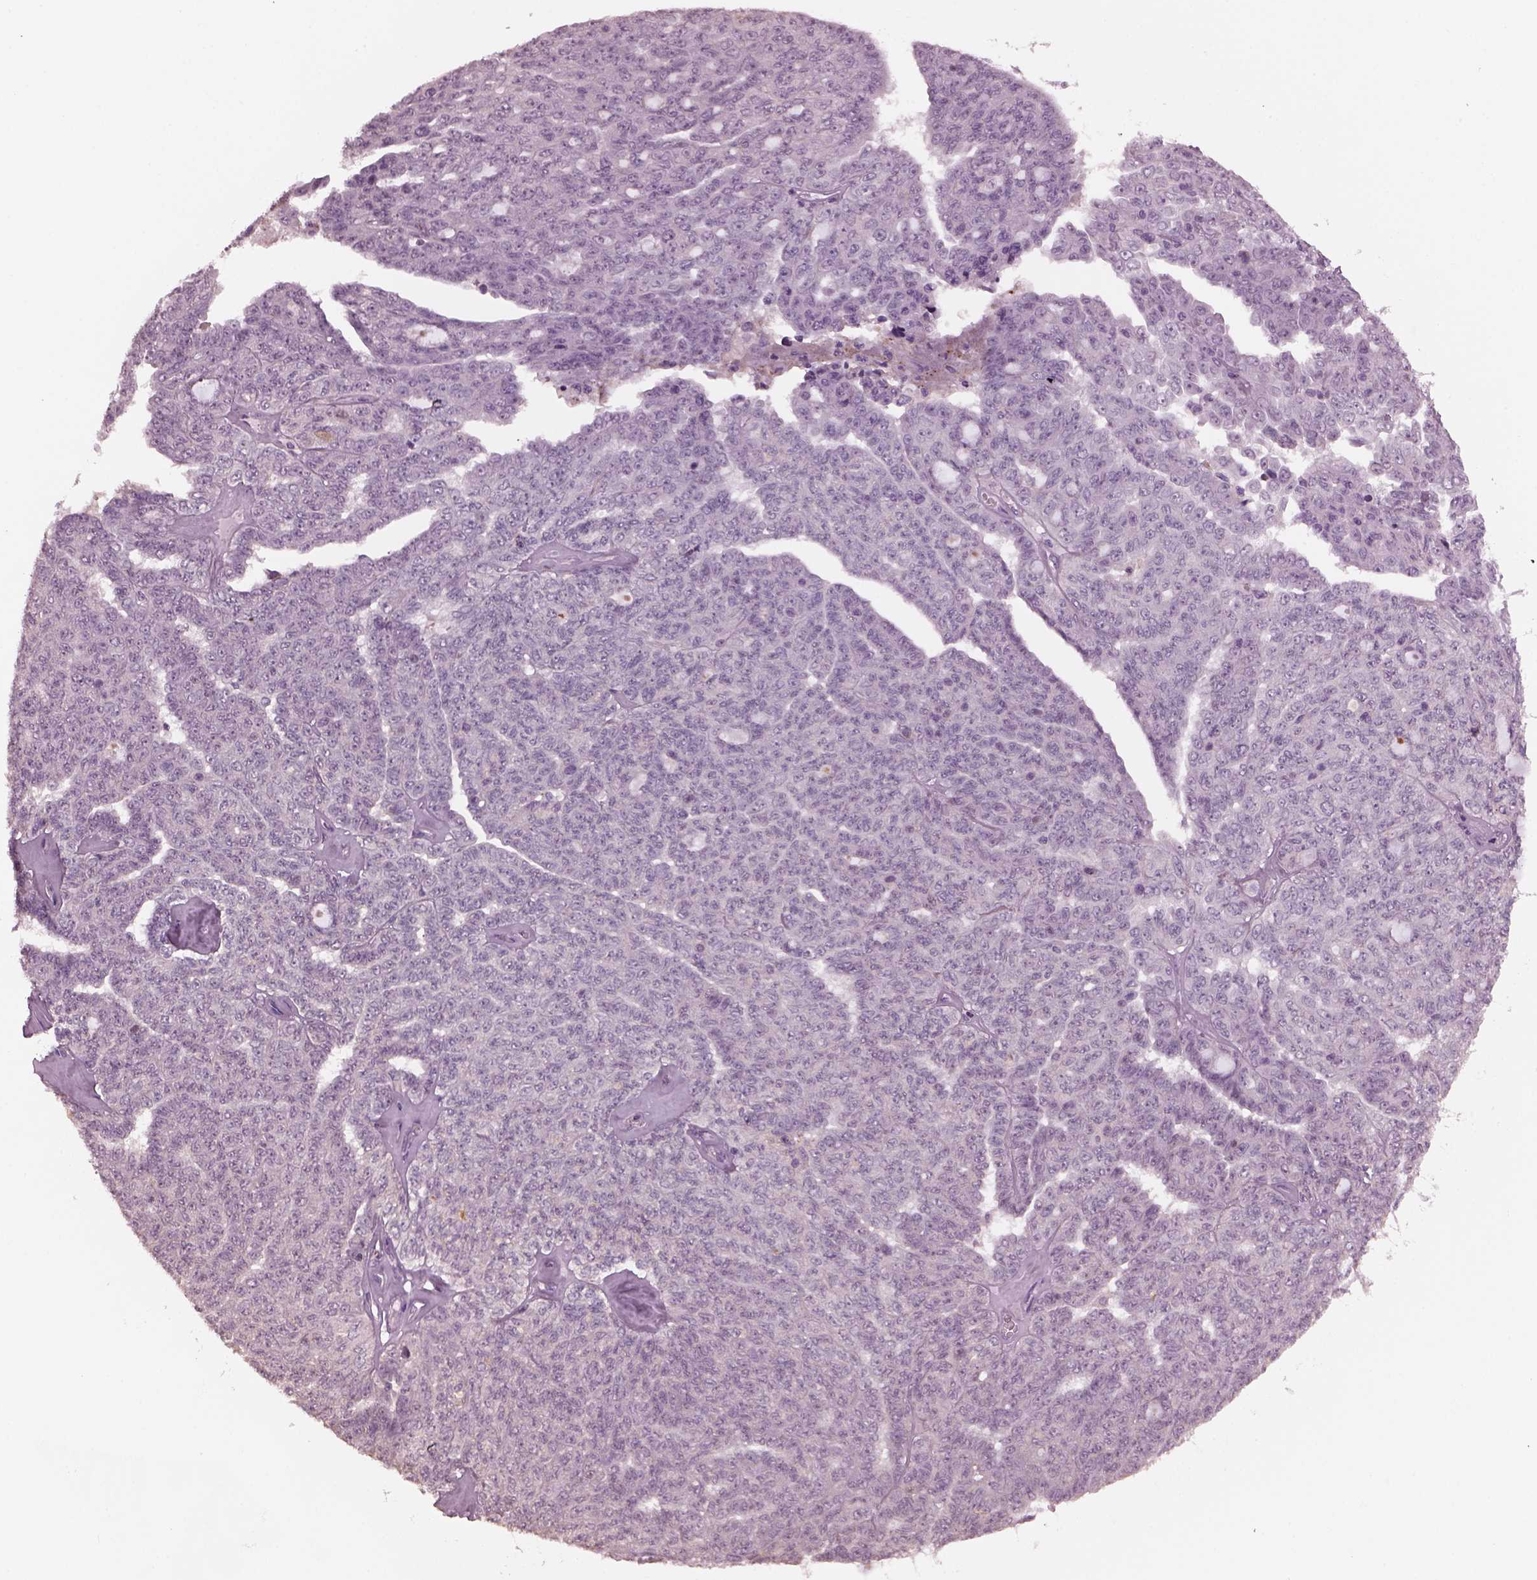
{"staining": {"intensity": "negative", "quantity": "none", "location": "none"}, "tissue": "ovarian cancer", "cell_type": "Tumor cells", "image_type": "cancer", "snomed": [{"axis": "morphology", "description": "Cystadenocarcinoma, serous, NOS"}, {"axis": "topography", "description": "Ovary"}], "caption": "Immunohistochemistry of human ovarian serous cystadenocarcinoma demonstrates no expression in tumor cells.", "gene": "SRI", "patient": {"sex": "female", "age": 71}}